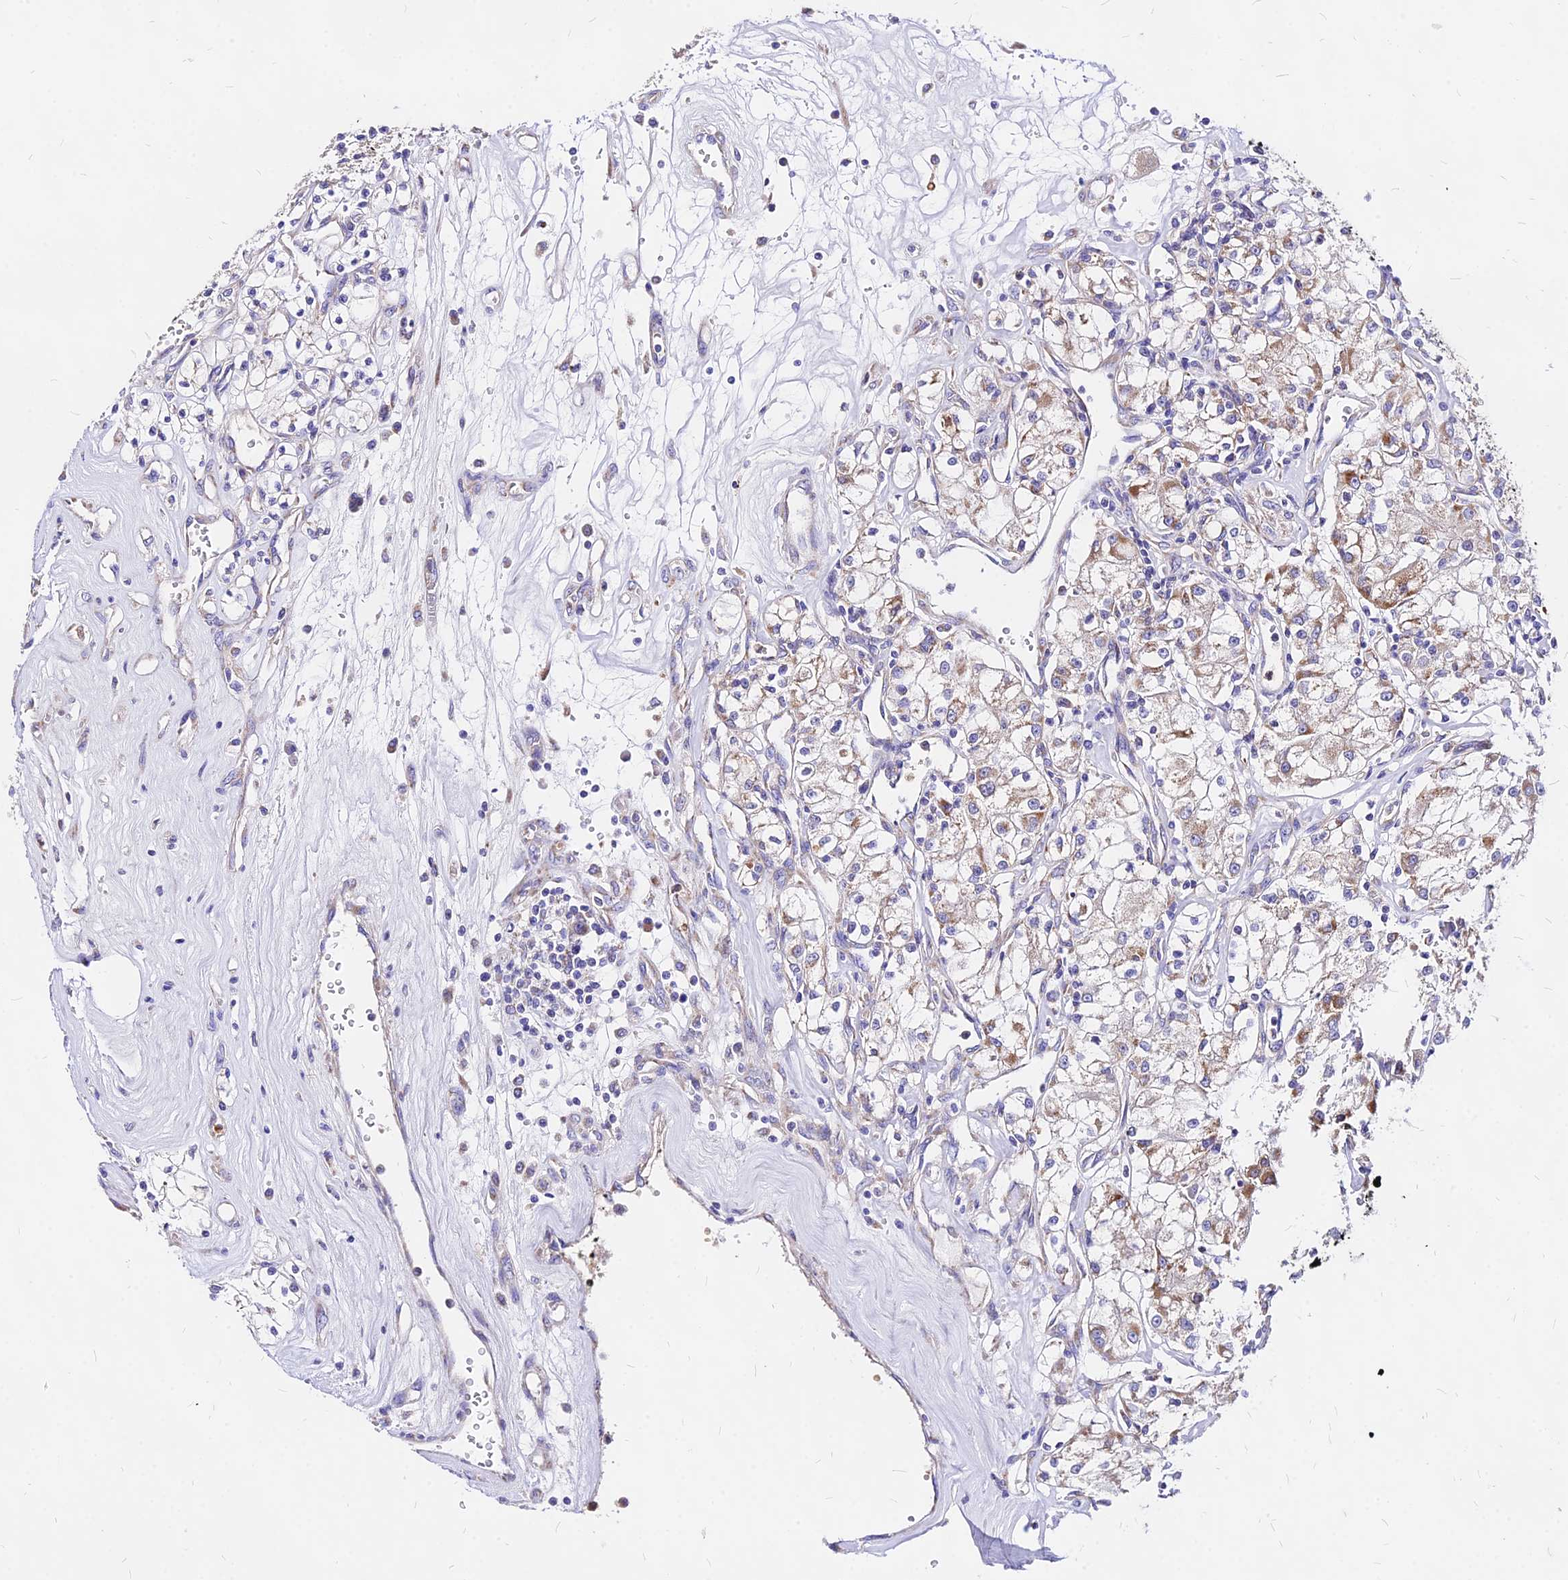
{"staining": {"intensity": "weak", "quantity": "25%-75%", "location": "cytoplasmic/membranous"}, "tissue": "renal cancer", "cell_type": "Tumor cells", "image_type": "cancer", "snomed": [{"axis": "morphology", "description": "Adenocarcinoma, NOS"}, {"axis": "topography", "description": "Kidney"}], "caption": "Immunohistochemistry photomicrograph of renal adenocarcinoma stained for a protein (brown), which reveals low levels of weak cytoplasmic/membranous positivity in approximately 25%-75% of tumor cells.", "gene": "MRPL3", "patient": {"sex": "female", "age": 59}}